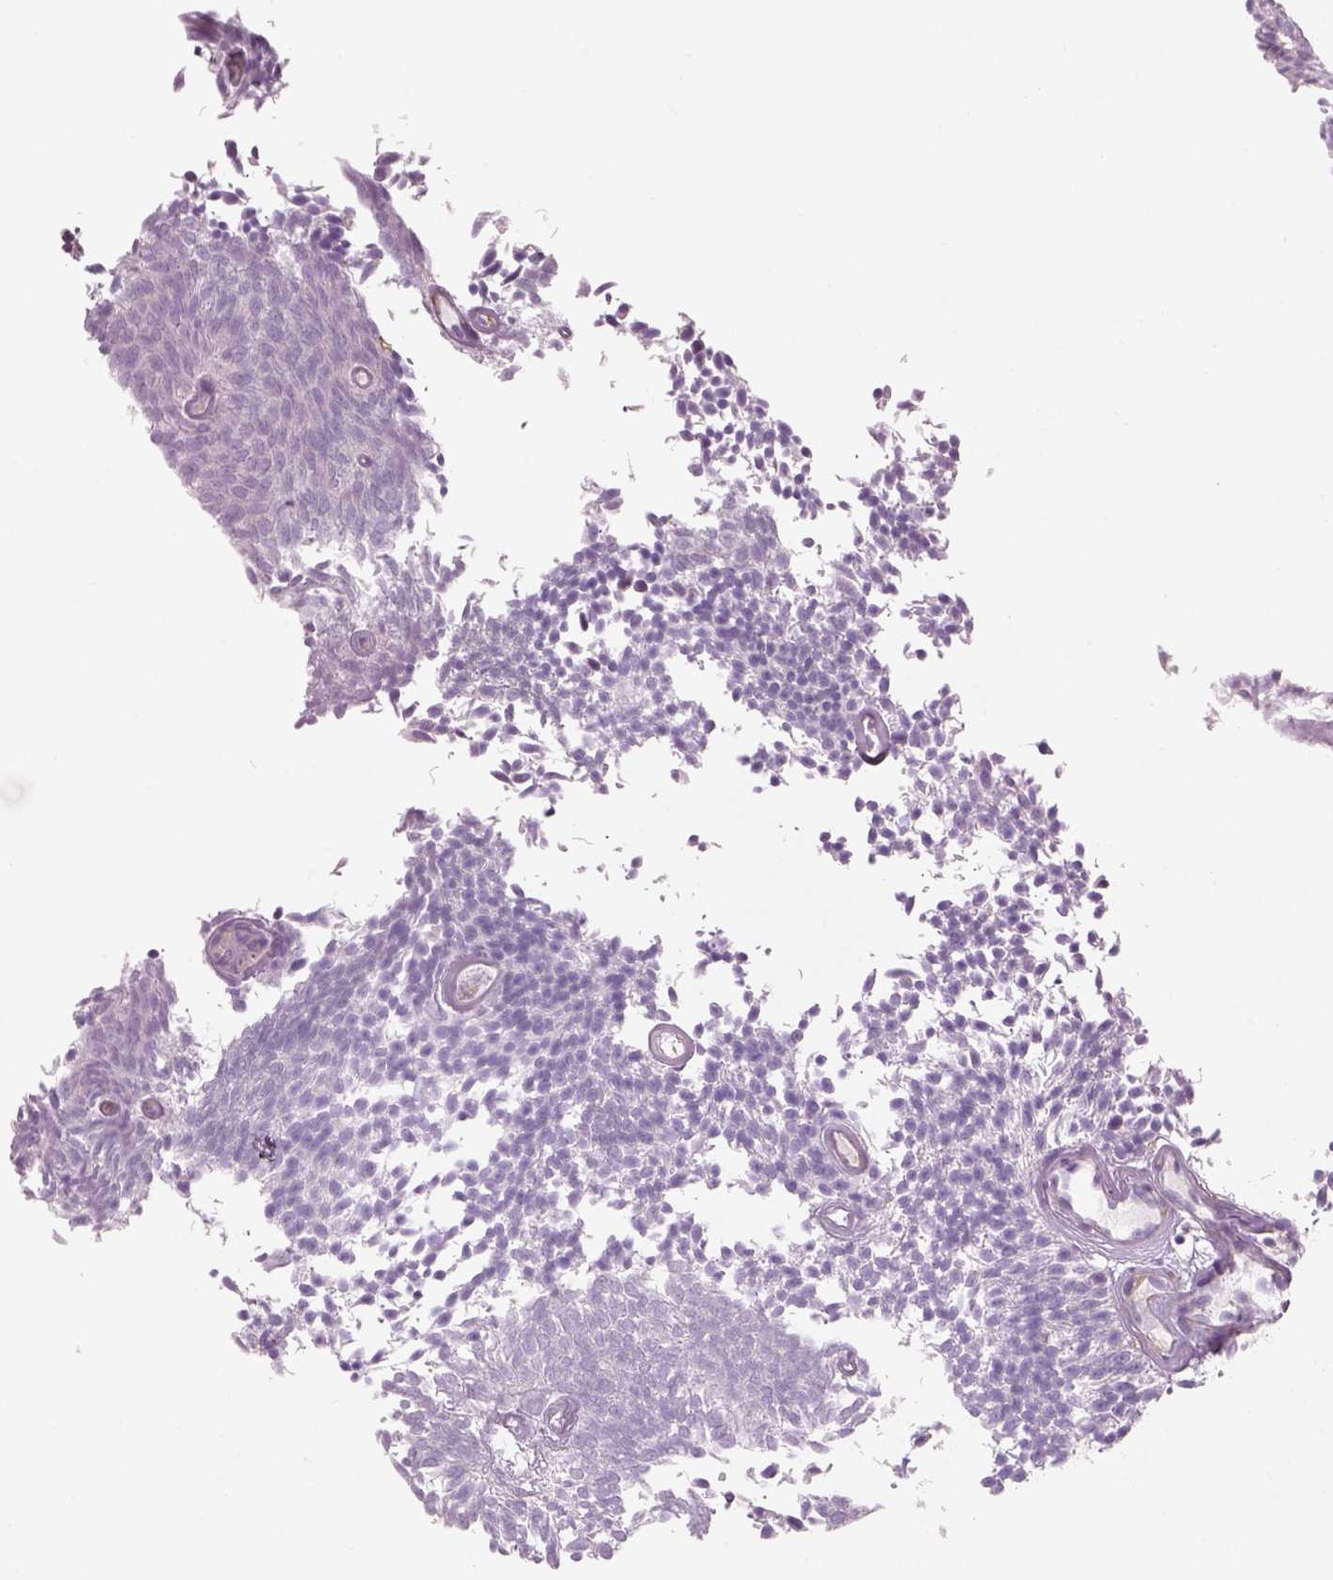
{"staining": {"intensity": "negative", "quantity": "none", "location": "none"}, "tissue": "urothelial cancer", "cell_type": "Tumor cells", "image_type": "cancer", "snomed": [{"axis": "morphology", "description": "Urothelial carcinoma, Low grade"}, {"axis": "topography", "description": "Urinary bladder"}], "caption": "The immunohistochemistry micrograph has no significant staining in tumor cells of urothelial cancer tissue.", "gene": "SLC1A7", "patient": {"sex": "male", "age": 77}}